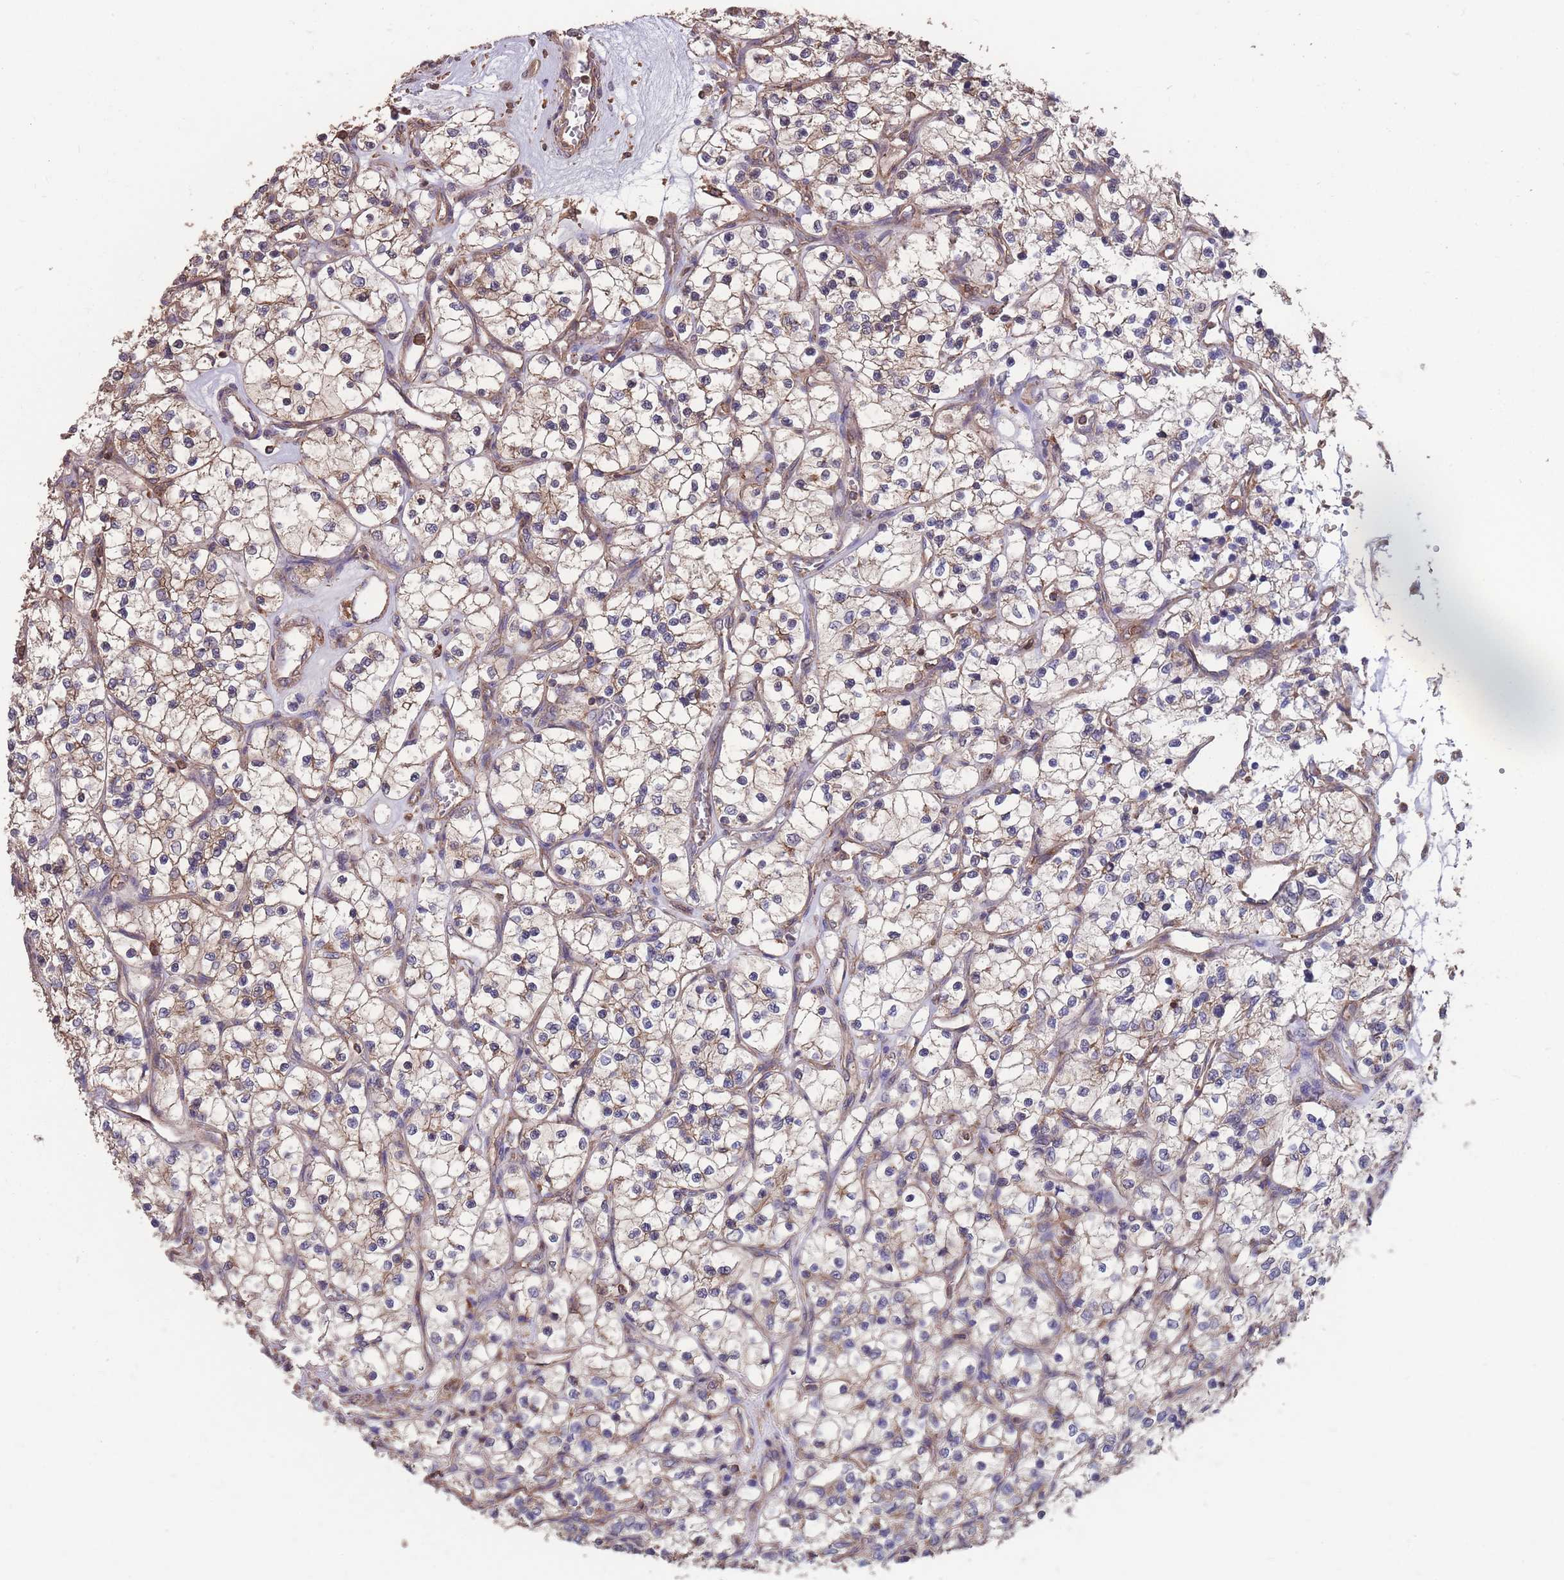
{"staining": {"intensity": "weak", "quantity": ">75%", "location": "cytoplasmic/membranous"}, "tissue": "renal cancer", "cell_type": "Tumor cells", "image_type": "cancer", "snomed": [{"axis": "morphology", "description": "Adenocarcinoma, NOS"}, {"axis": "topography", "description": "Kidney"}], "caption": "DAB (3,3'-diaminobenzidine) immunohistochemical staining of human renal adenocarcinoma shows weak cytoplasmic/membranous protein staining in about >75% of tumor cells. The staining is performed using DAB brown chromogen to label protein expression. The nuclei are counter-stained blue using hematoxylin.", "gene": "NUDT21", "patient": {"sex": "female", "age": 69}}